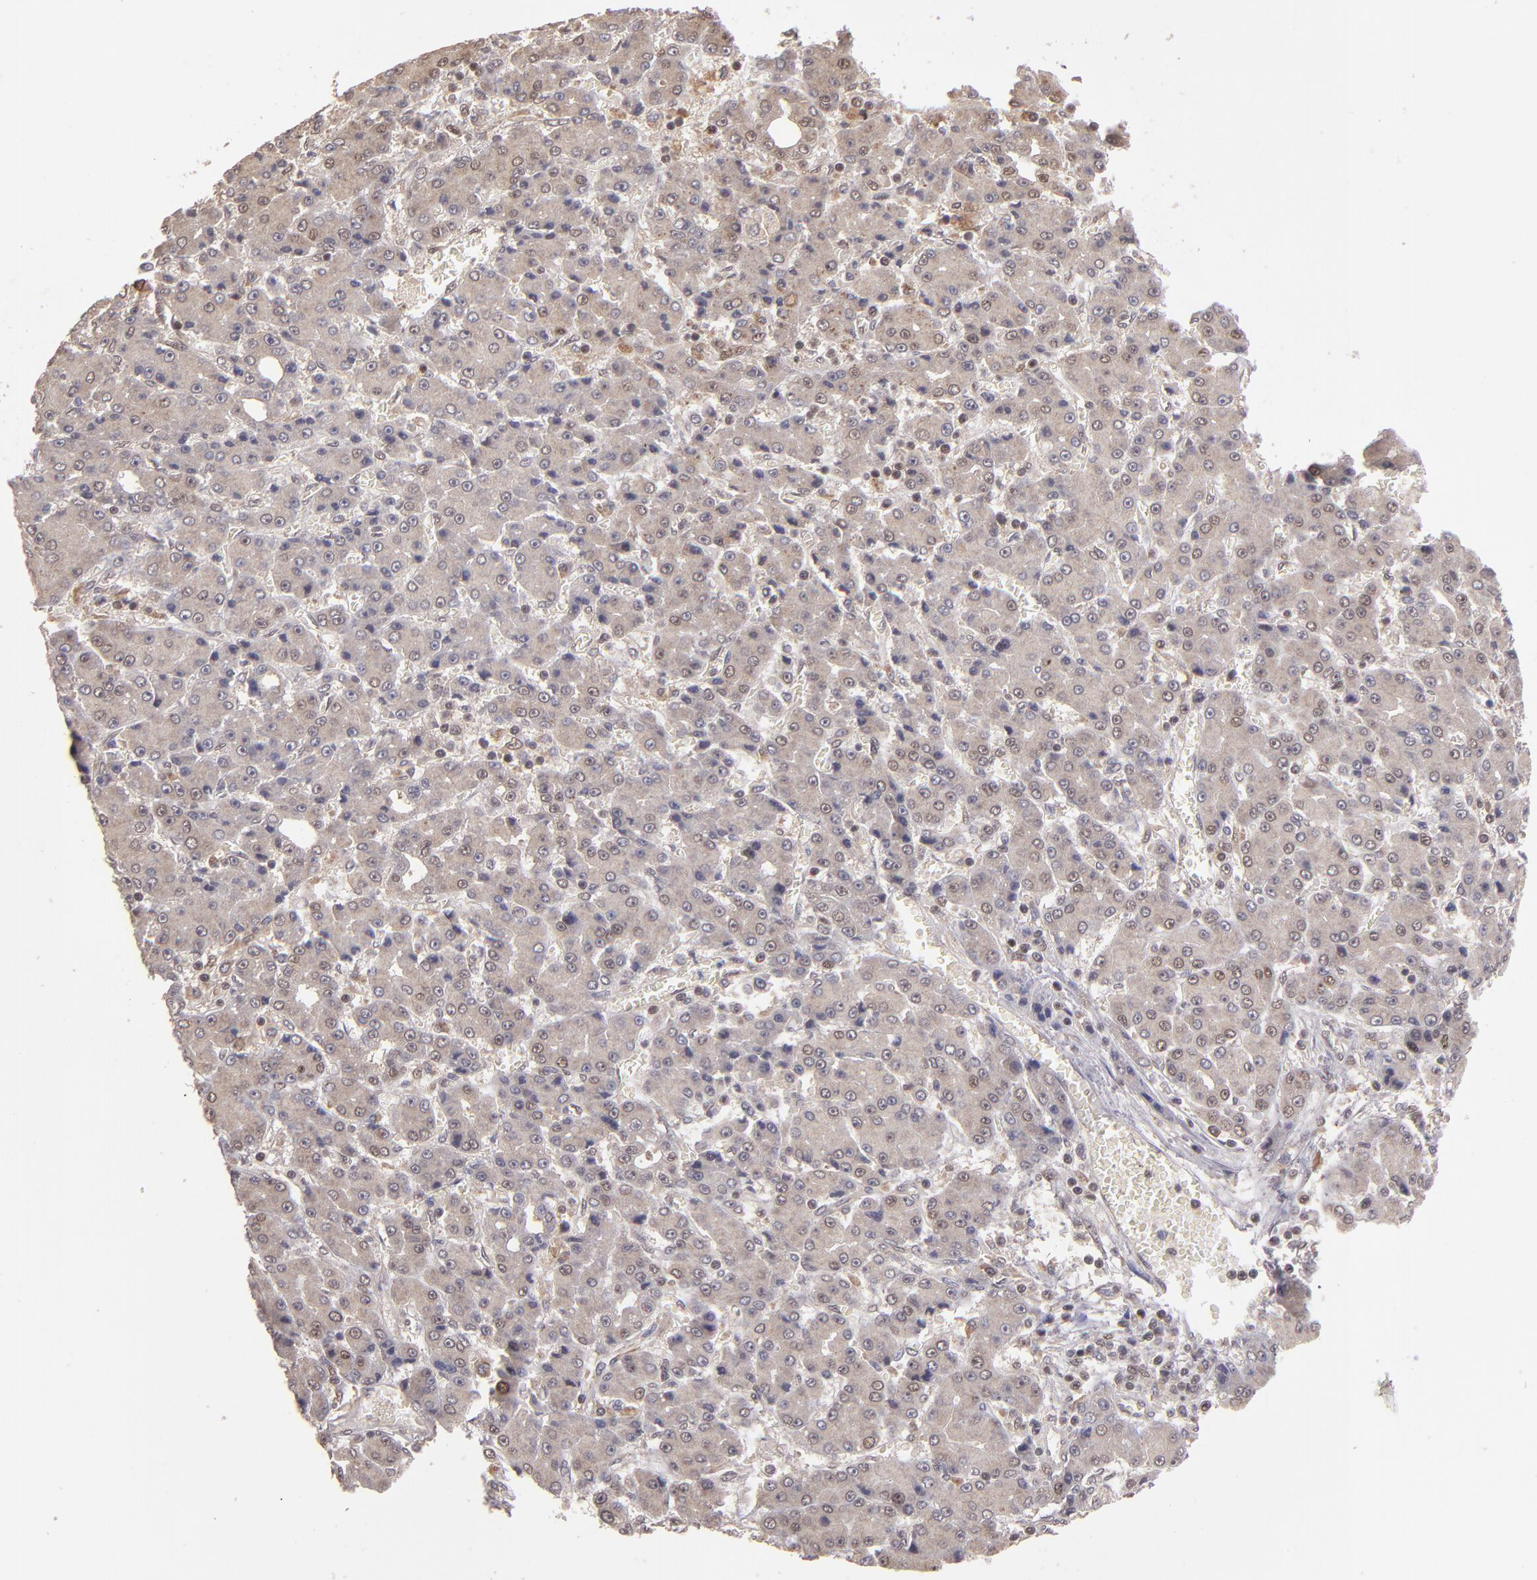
{"staining": {"intensity": "weak", "quantity": ">75%", "location": "cytoplasmic/membranous,nuclear"}, "tissue": "liver cancer", "cell_type": "Tumor cells", "image_type": "cancer", "snomed": [{"axis": "morphology", "description": "Carcinoma, Hepatocellular, NOS"}, {"axis": "topography", "description": "Liver"}], "caption": "Brown immunohistochemical staining in liver cancer shows weak cytoplasmic/membranous and nuclear staining in about >75% of tumor cells. (DAB (3,3'-diaminobenzidine) IHC with brightfield microscopy, high magnification).", "gene": "ABHD12B", "patient": {"sex": "male", "age": 69}}